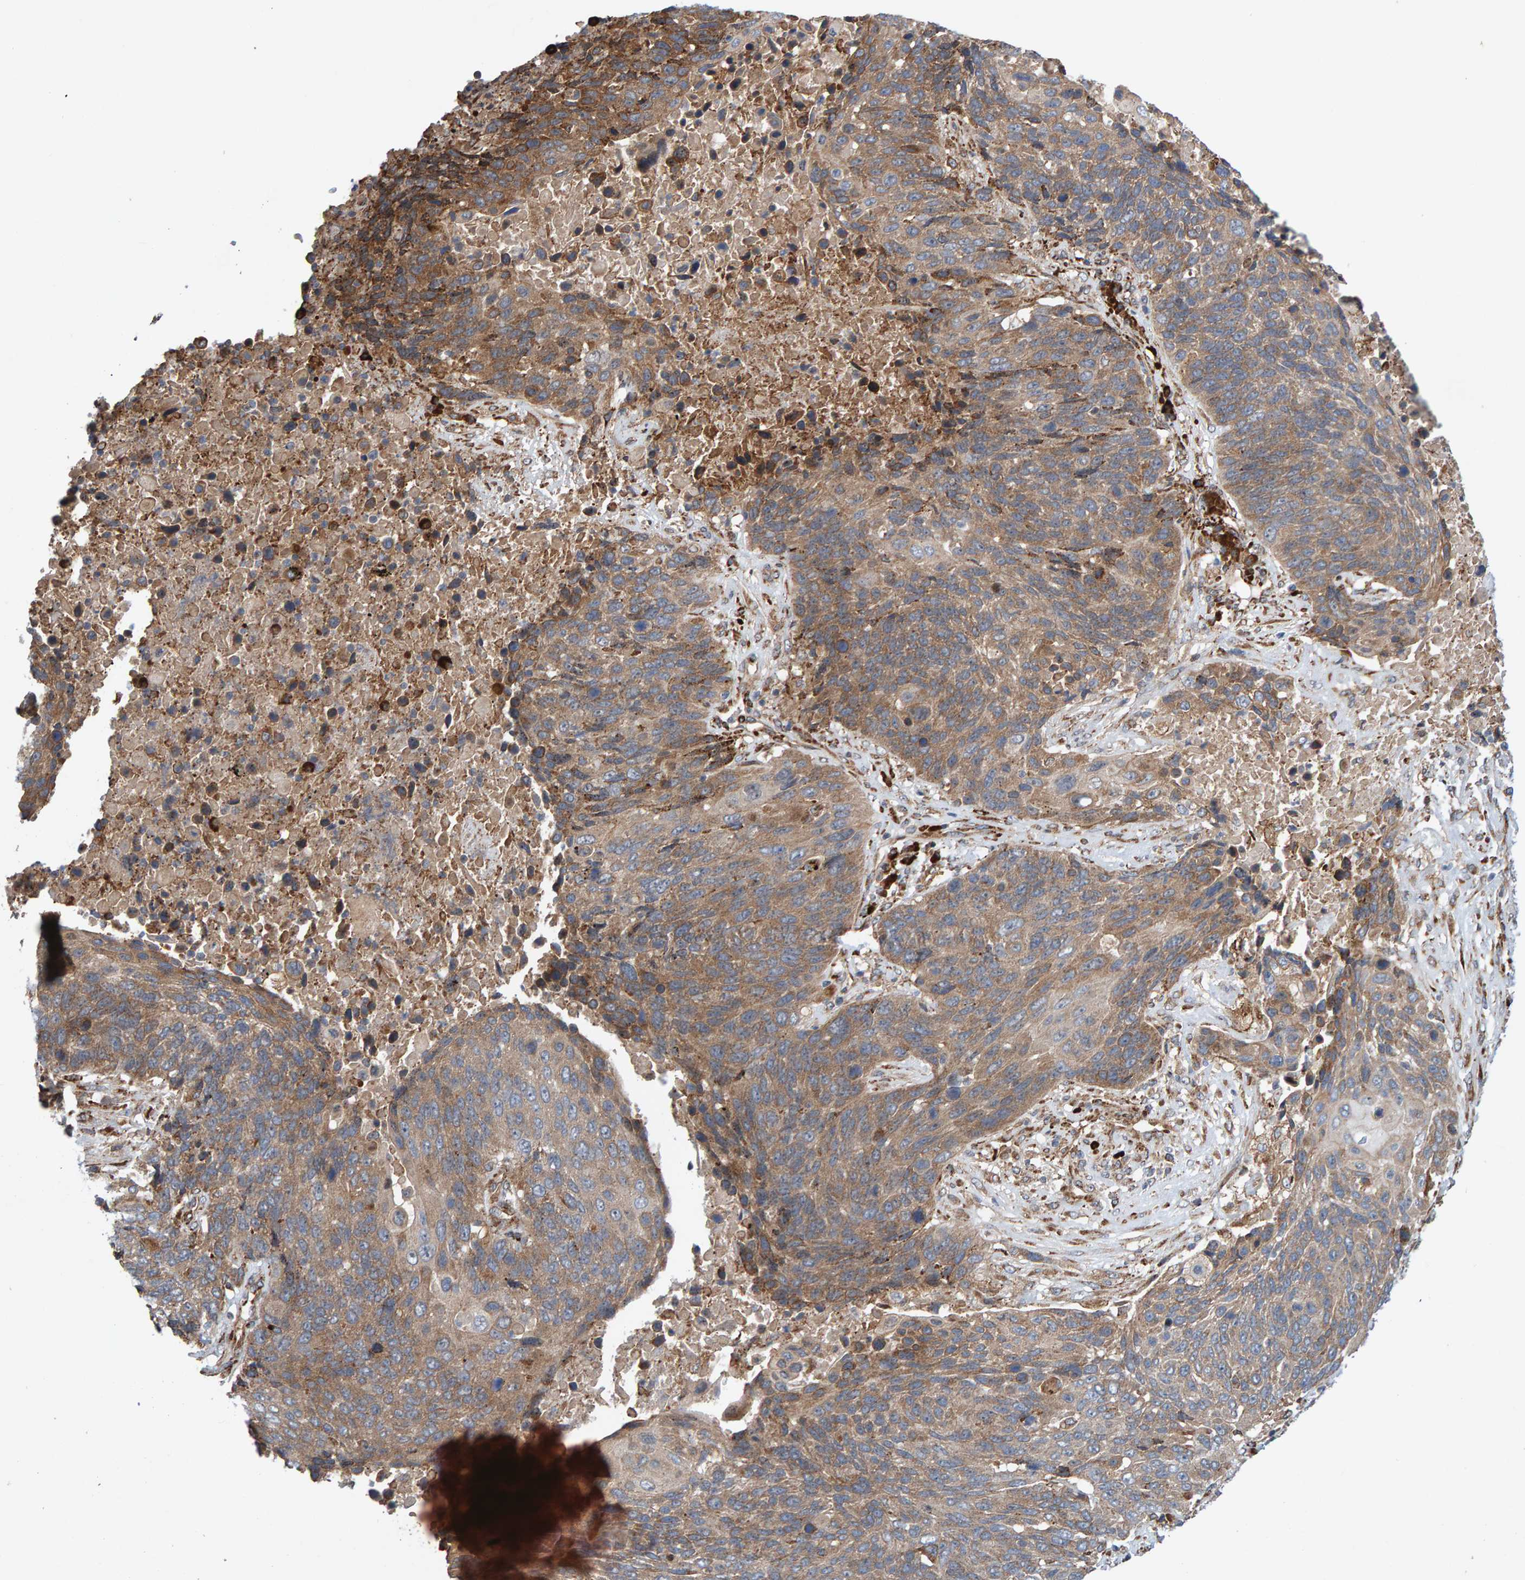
{"staining": {"intensity": "weak", "quantity": ">75%", "location": "cytoplasmic/membranous"}, "tissue": "lung cancer", "cell_type": "Tumor cells", "image_type": "cancer", "snomed": [{"axis": "morphology", "description": "Squamous cell carcinoma, NOS"}, {"axis": "topography", "description": "Lung"}], "caption": "A brown stain labels weak cytoplasmic/membranous staining of a protein in squamous cell carcinoma (lung) tumor cells.", "gene": "KIAA0753", "patient": {"sex": "male", "age": 66}}